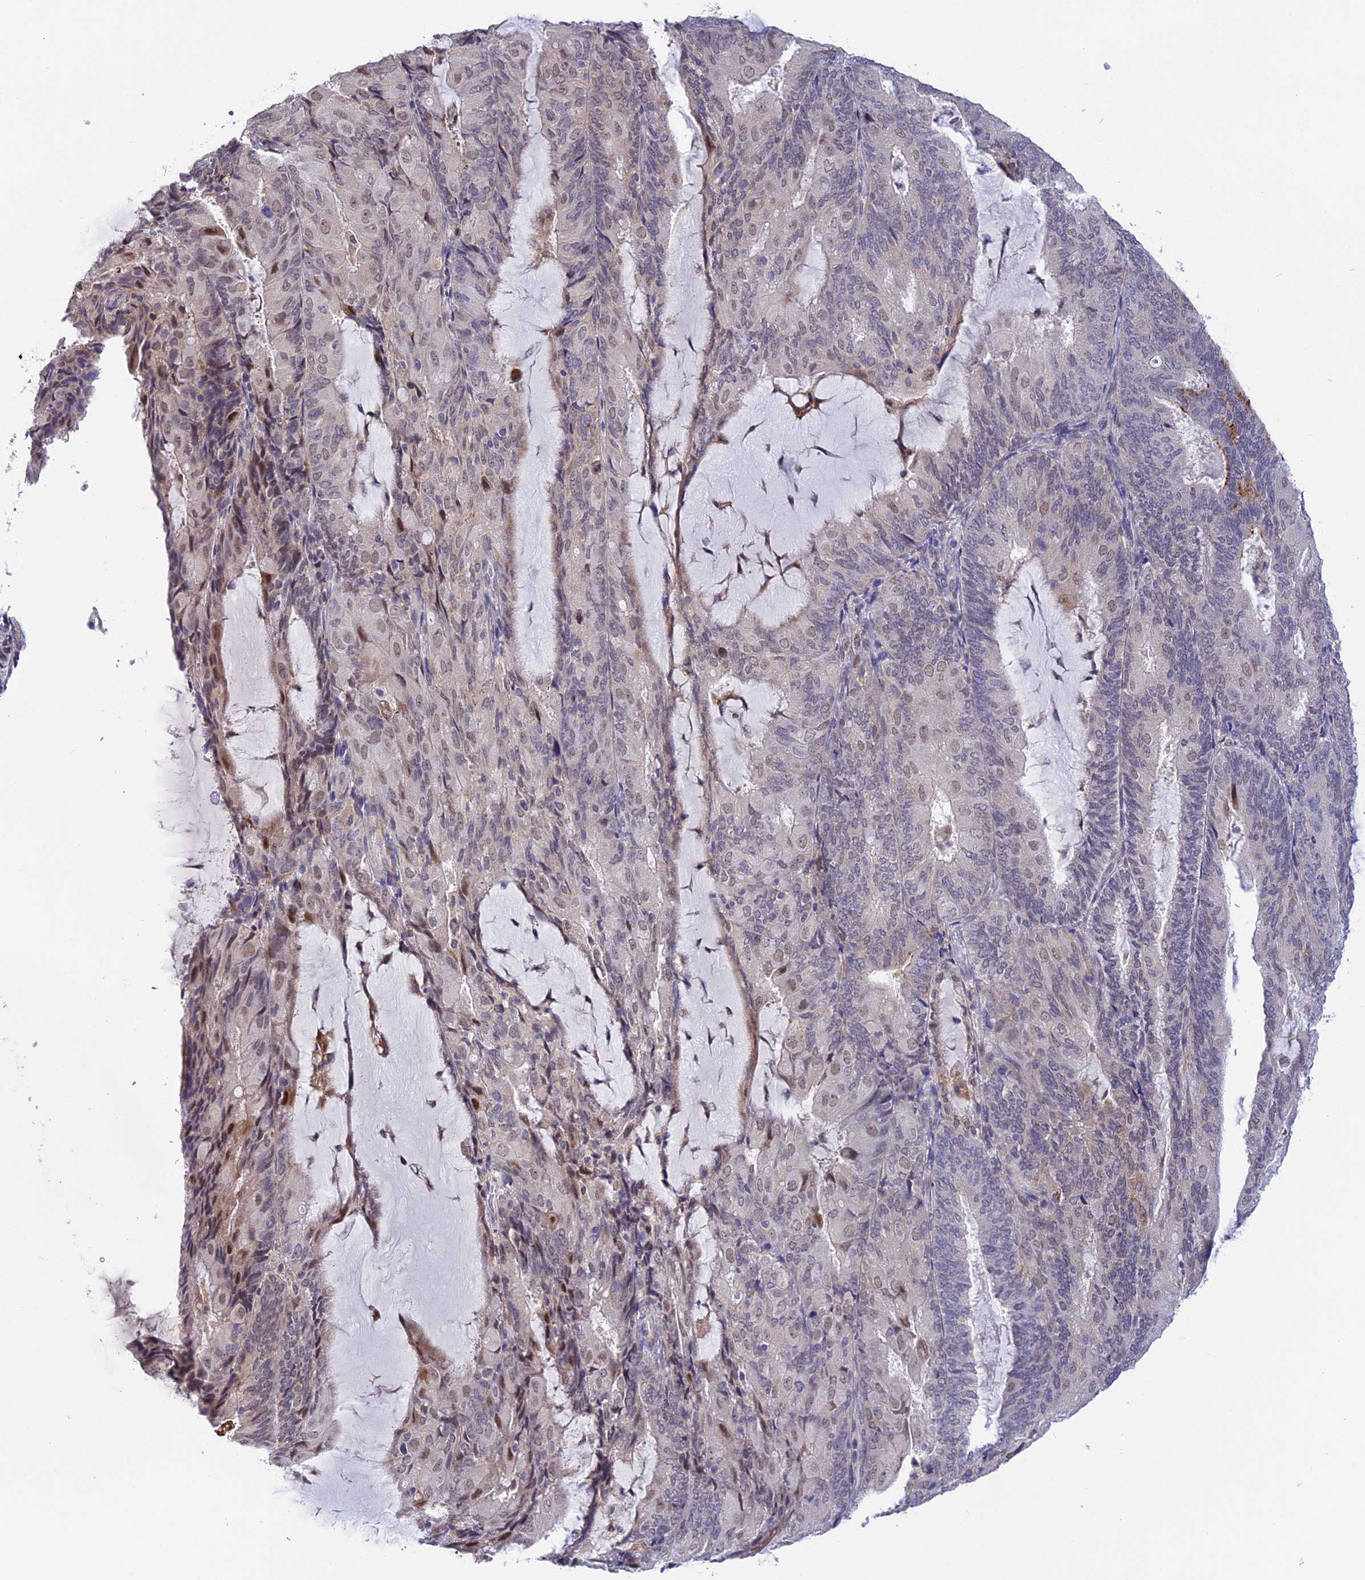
{"staining": {"intensity": "moderate", "quantity": "<25%", "location": "nuclear"}, "tissue": "endometrial cancer", "cell_type": "Tumor cells", "image_type": "cancer", "snomed": [{"axis": "morphology", "description": "Adenocarcinoma, NOS"}, {"axis": "topography", "description": "Endometrium"}], "caption": "Immunohistochemistry histopathology image of adenocarcinoma (endometrial) stained for a protein (brown), which exhibits low levels of moderate nuclear expression in approximately <25% of tumor cells.", "gene": "KCTD14", "patient": {"sex": "female", "age": 81}}